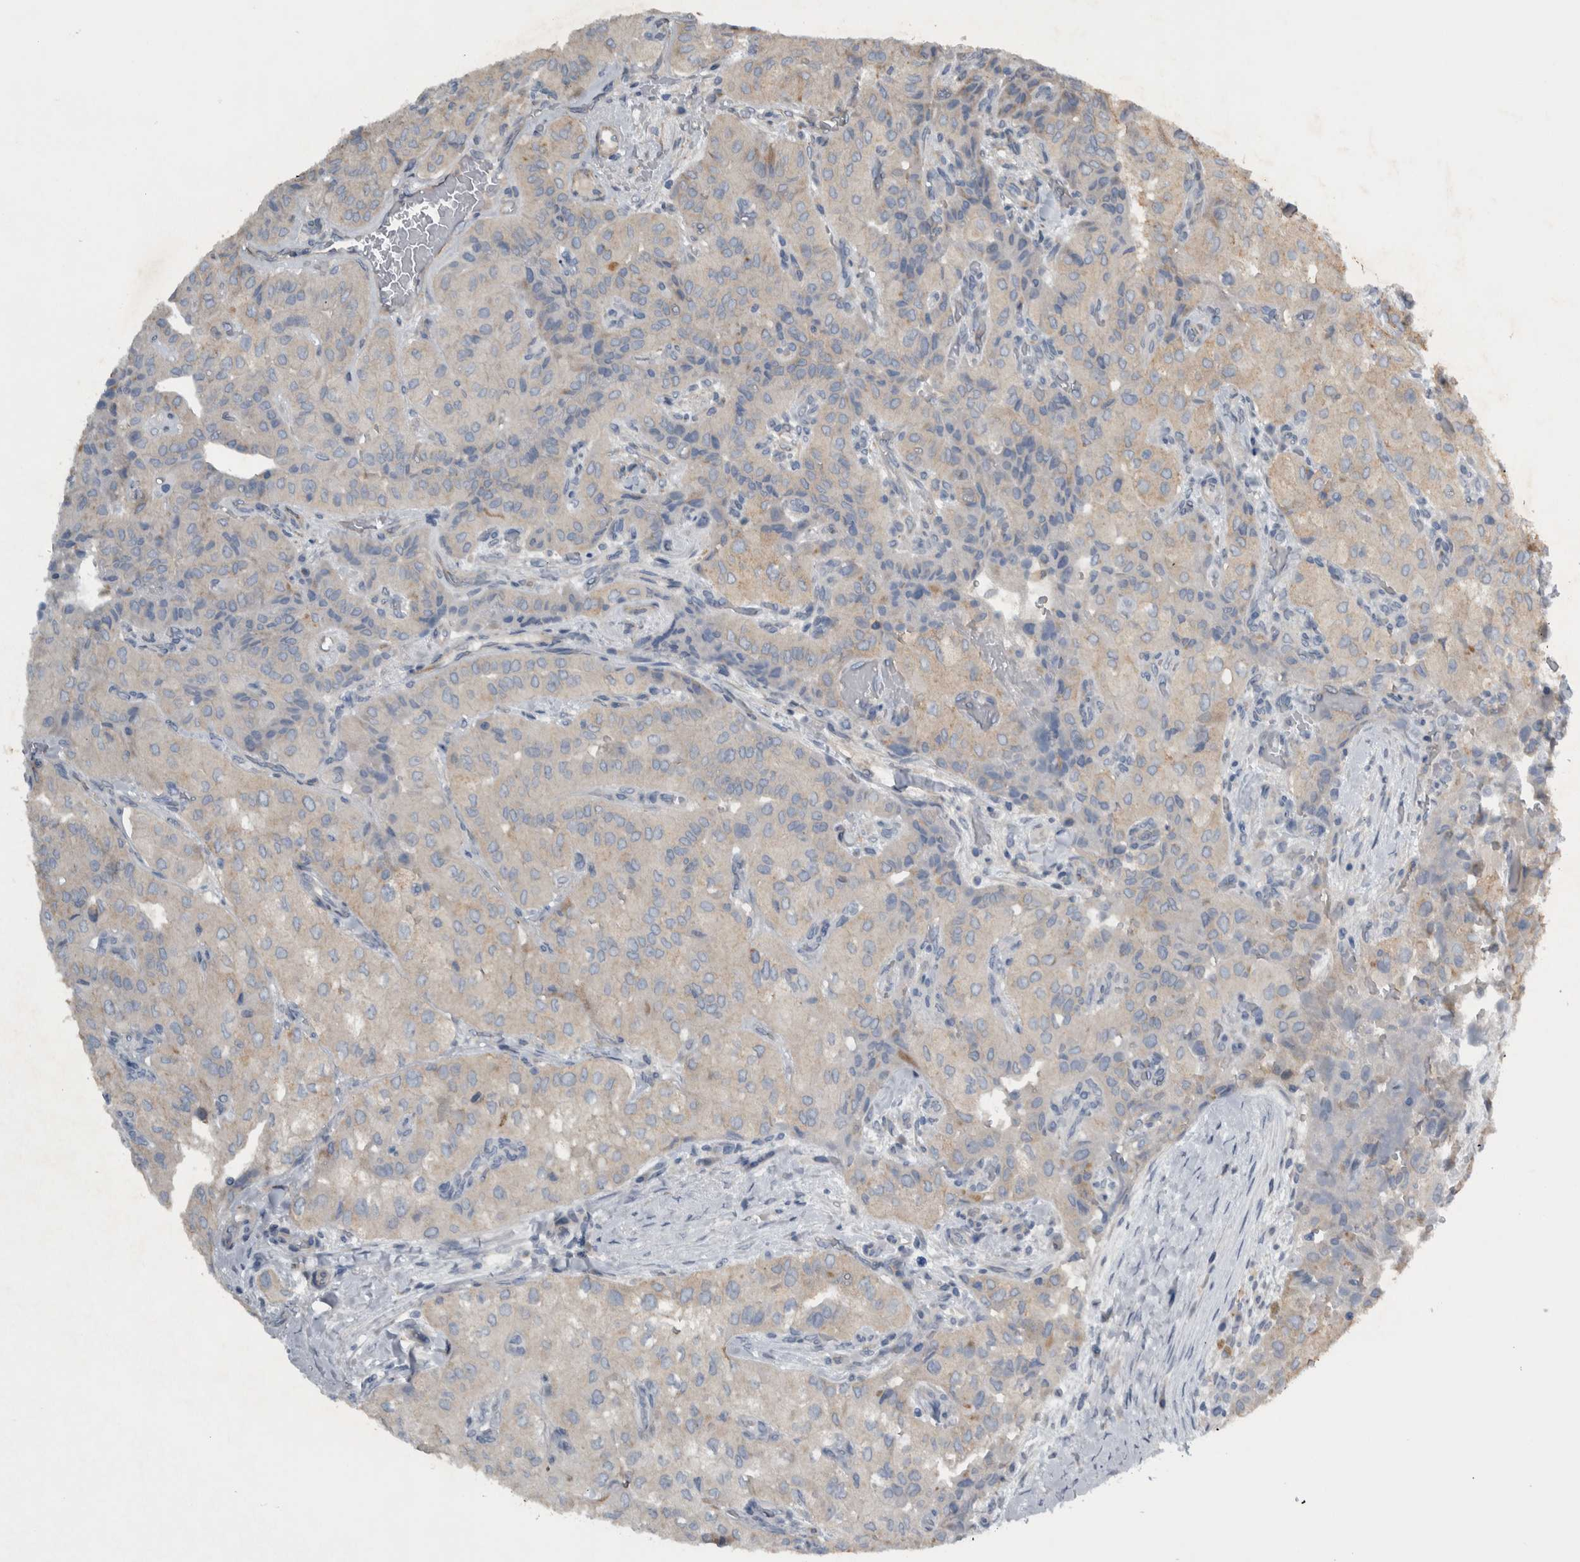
{"staining": {"intensity": "weak", "quantity": "<25%", "location": "cytoplasmic/membranous"}, "tissue": "thyroid cancer", "cell_type": "Tumor cells", "image_type": "cancer", "snomed": [{"axis": "morphology", "description": "Papillary adenocarcinoma, NOS"}, {"axis": "topography", "description": "Thyroid gland"}], "caption": "Immunohistochemistry (IHC) of human thyroid cancer (papillary adenocarcinoma) shows no positivity in tumor cells.", "gene": "NT5C2", "patient": {"sex": "female", "age": 59}}